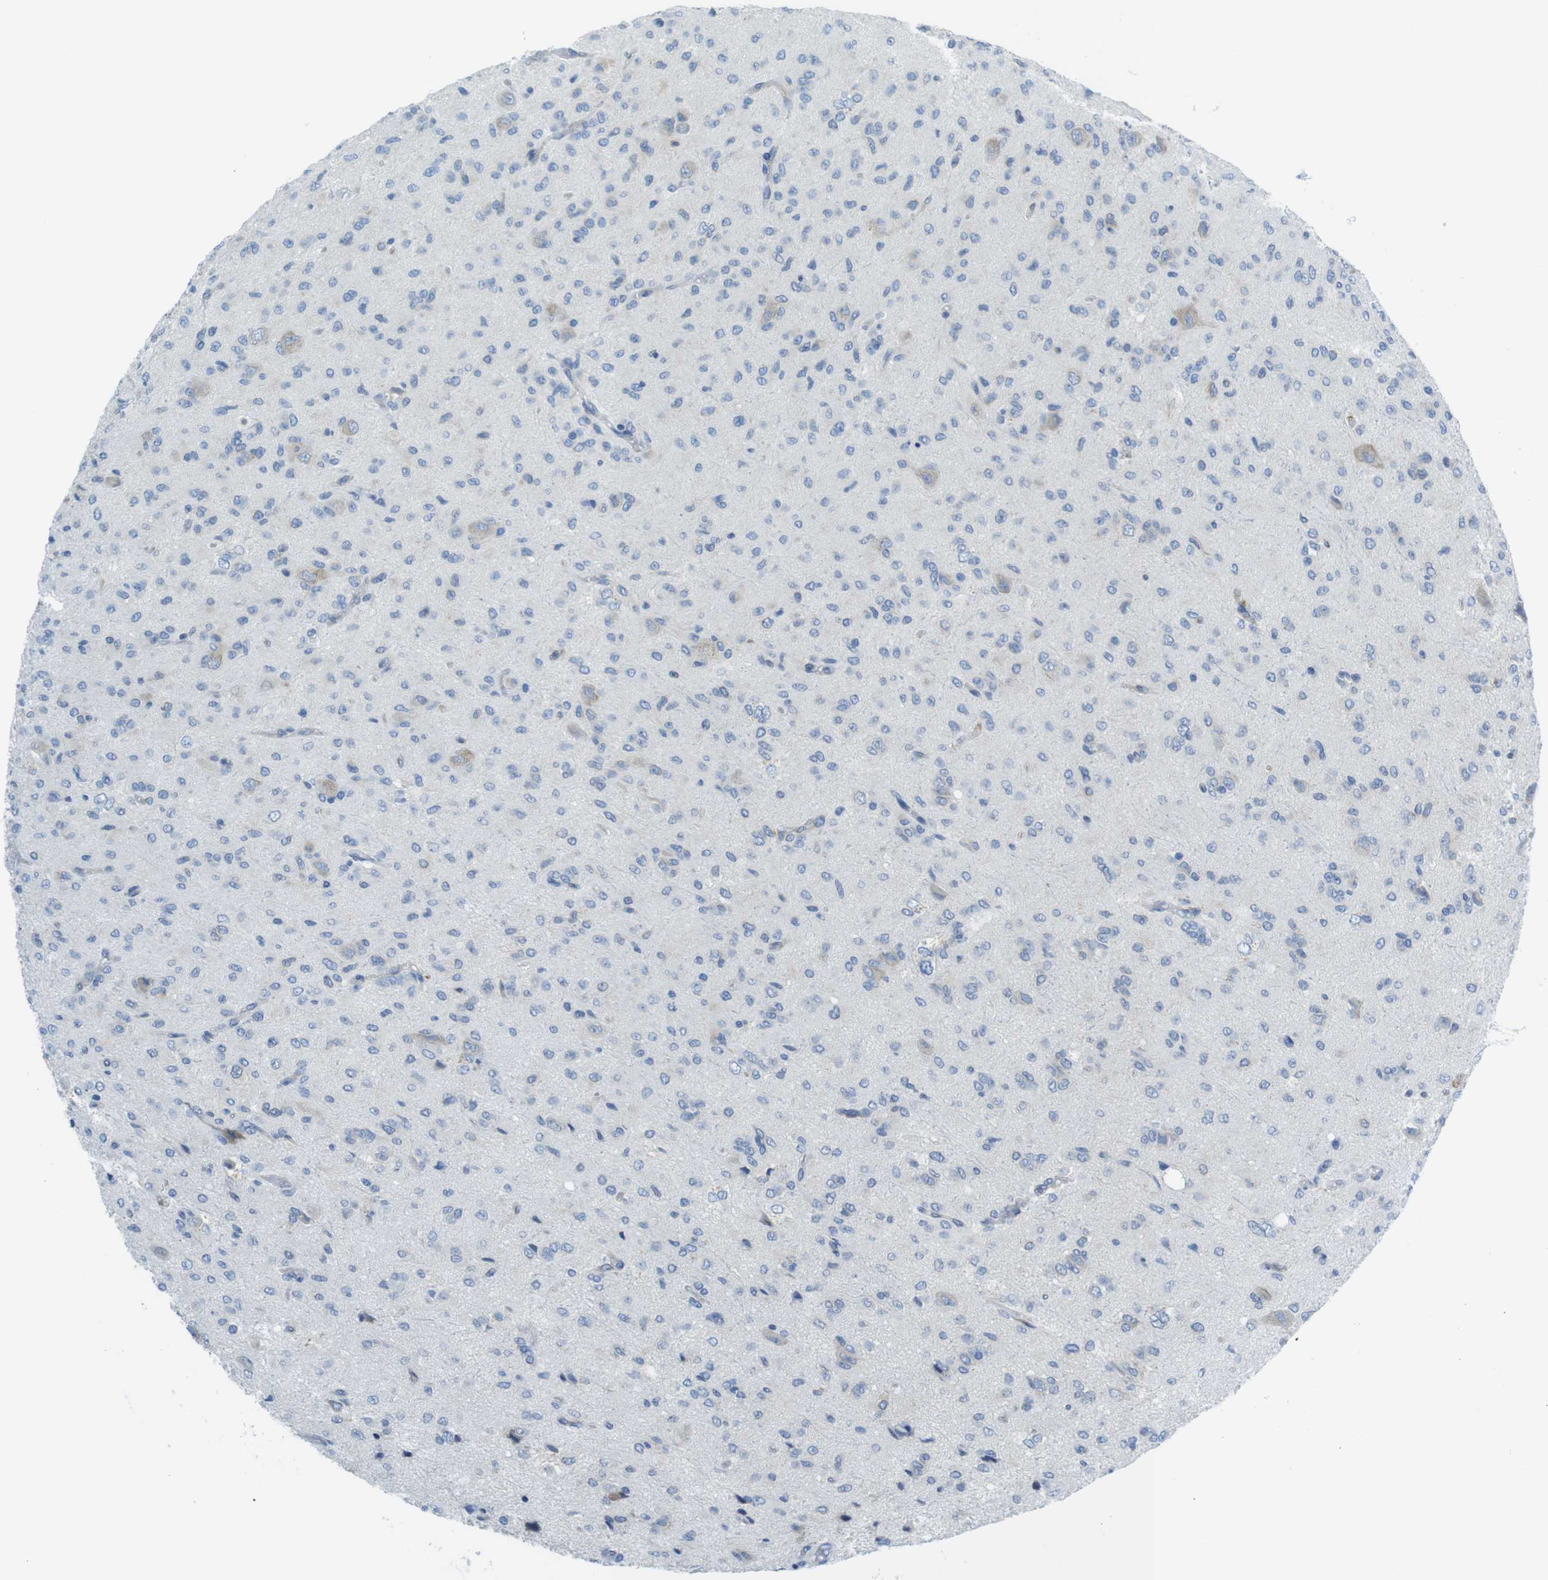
{"staining": {"intensity": "weak", "quantity": "<25%", "location": "cytoplasmic/membranous"}, "tissue": "glioma", "cell_type": "Tumor cells", "image_type": "cancer", "snomed": [{"axis": "morphology", "description": "Glioma, malignant, High grade"}, {"axis": "topography", "description": "Brain"}], "caption": "This photomicrograph is of malignant glioma (high-grade) stained with immunohistochemistry to label a protein in brown with the nuclei are counter-stained blue. There is no positivity in tumor cells.", "gene": "CLPTM1L", "patient": {"sex": "female", "age": 59}}